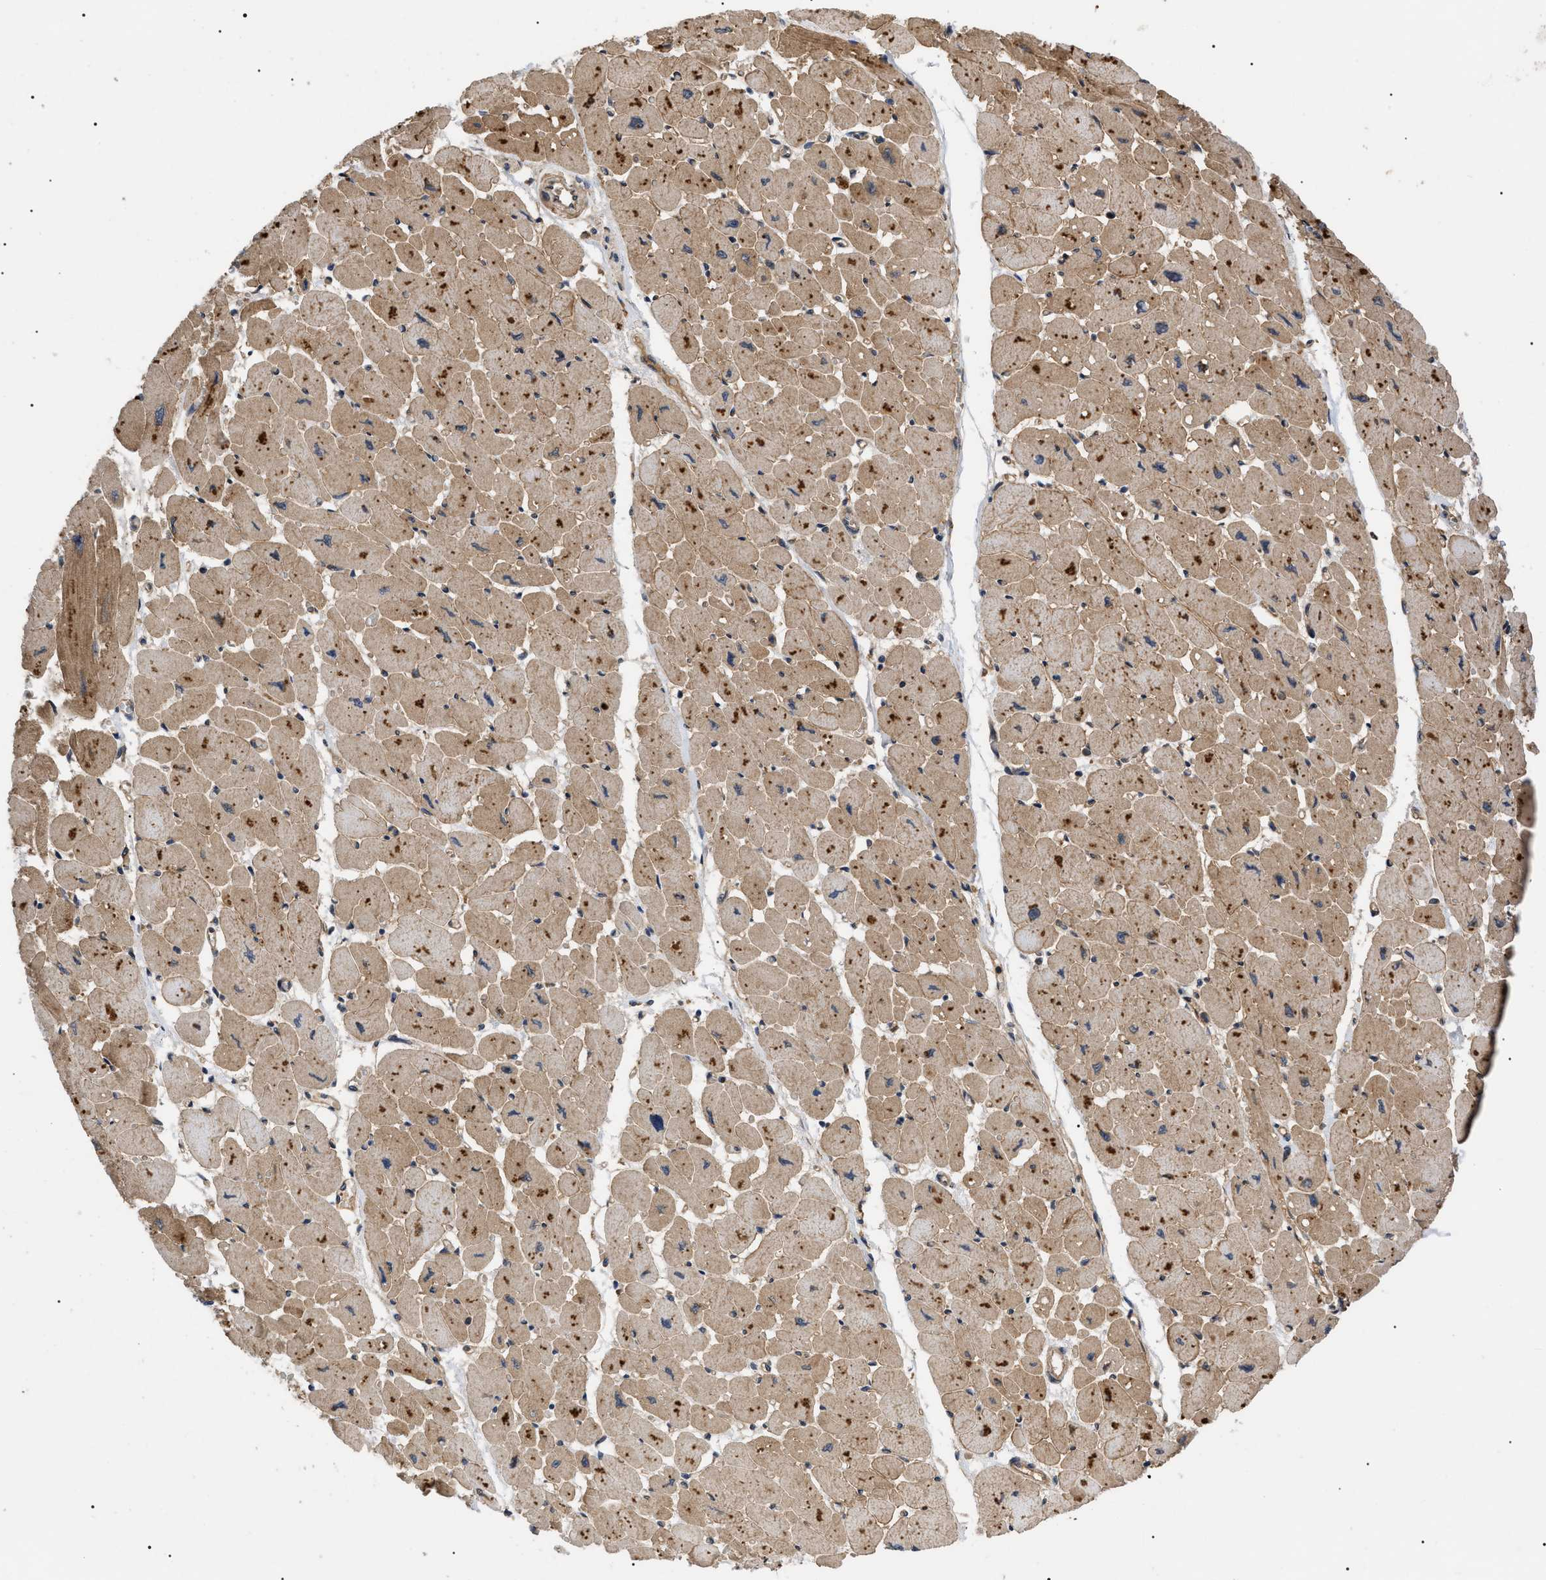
{"staining": {"intensity": "moderate", "quantity": ">75%", "location": "cytoplasmic/membranous"}, "tissue": "heart muscle", "cell_type": "Cardiomyocytes", "image_type": "normal", "snomed": [{"axis": "morphology", "description": "Normal tissue, NOS"}, {"axis": "topography", "description": "Heart"}], "caption": "Immunohistochemistry (IHC) image of benign human heart muscle stained for a protein (brown), which displays medium levels of moderate cytoplasmic/membranous expression in about >75% of cardiomyocytes.", "gene": "ASTL", "patient": {"sex": "female", "age": 54}}